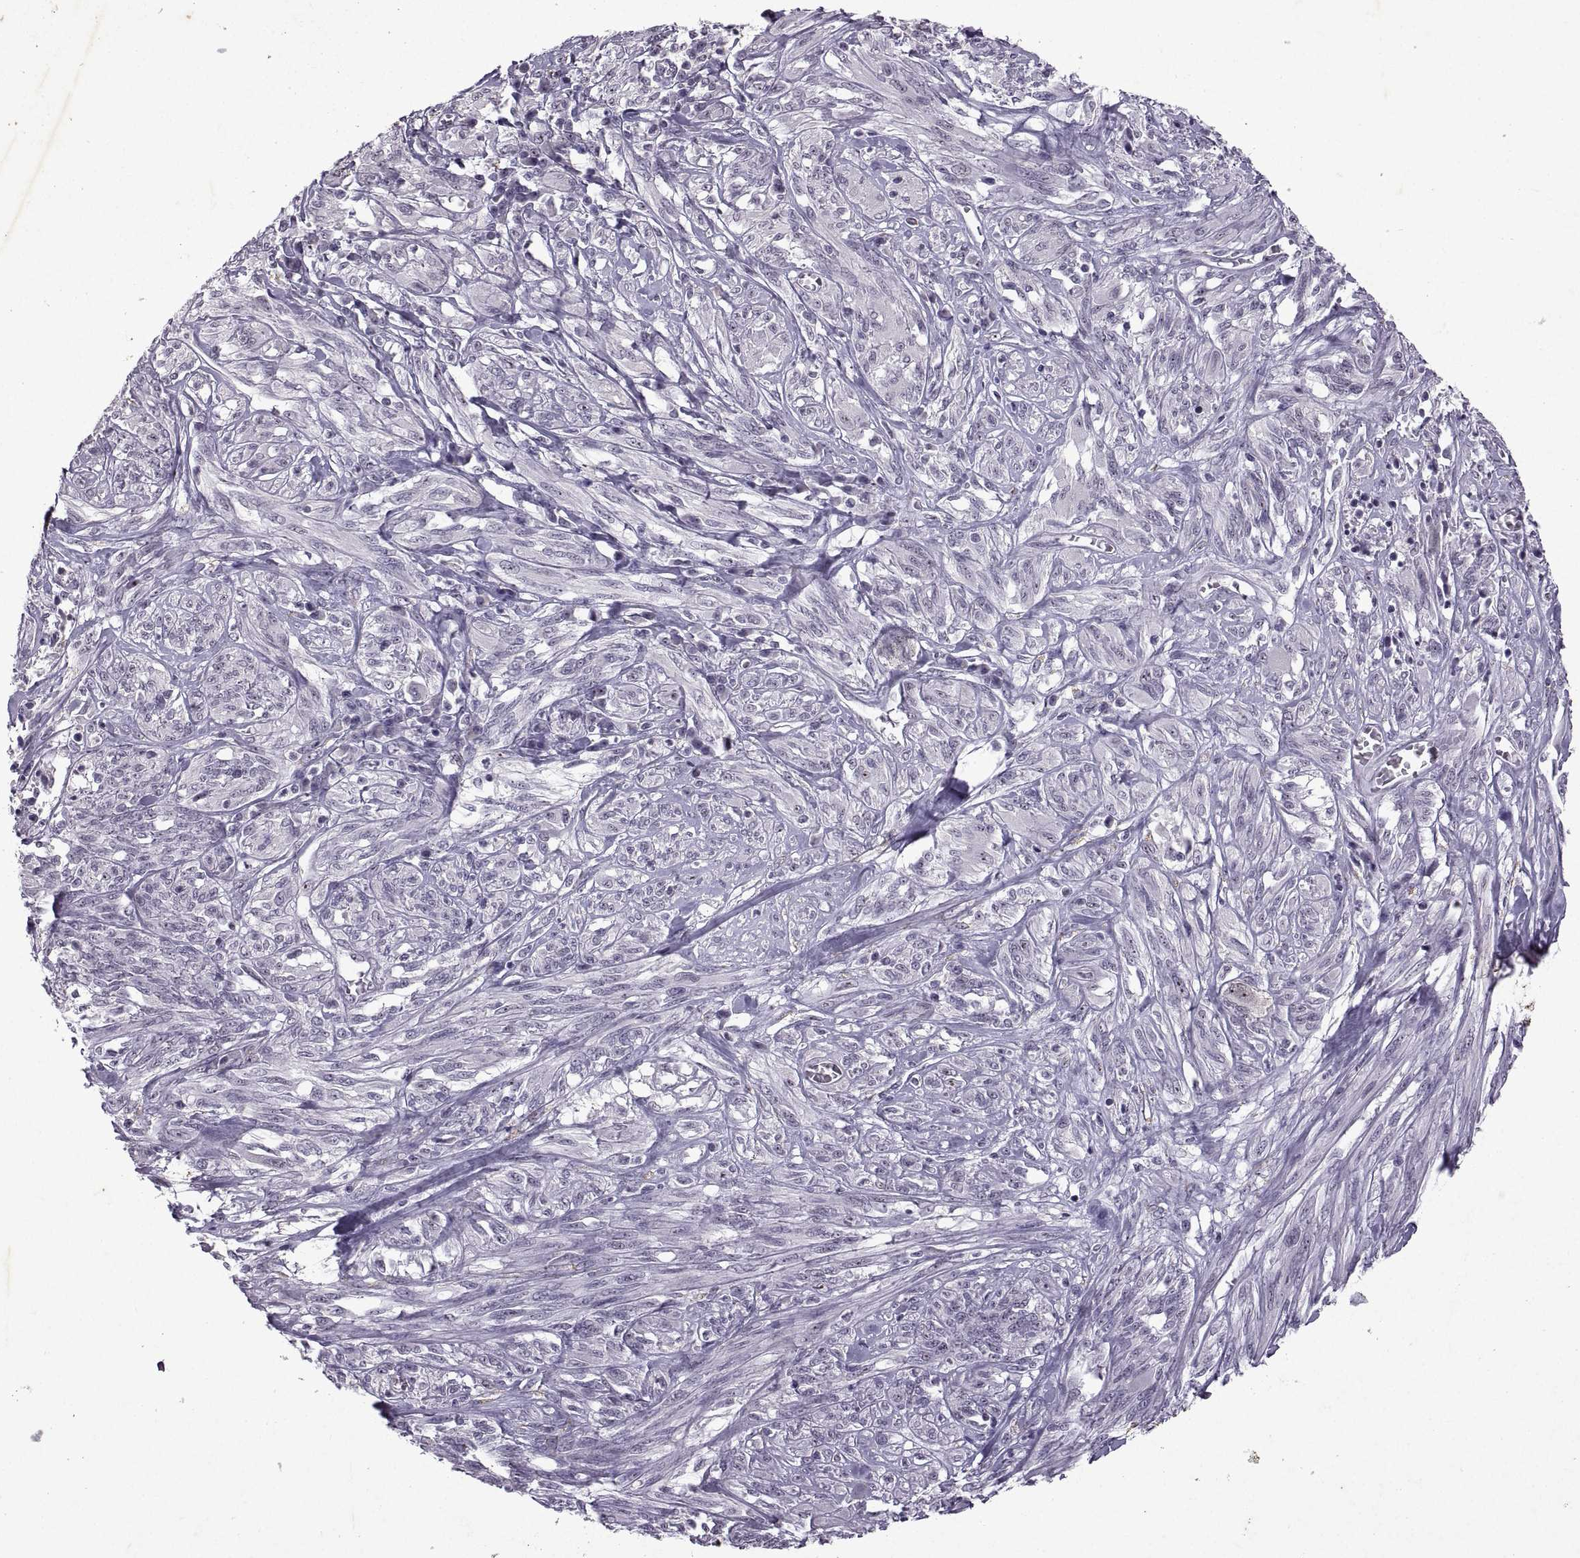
{"staining": {"intensity": "negative", "quantity": "none", "location": "none"}, "tissue": "melanoma", "cell_type": "Tumor cells", "image_type": "cancer", "snomed": [{"axis": "morphology", "description": "Malignant melanoma, NOS"}, {"axis": "topography", "description": "Skin"}], "caption": "Tumor cells show no significant protein expression in malignant melanoma.", "gene": "SINHCAF", "patient": {"sex": "female", "age": 91}}